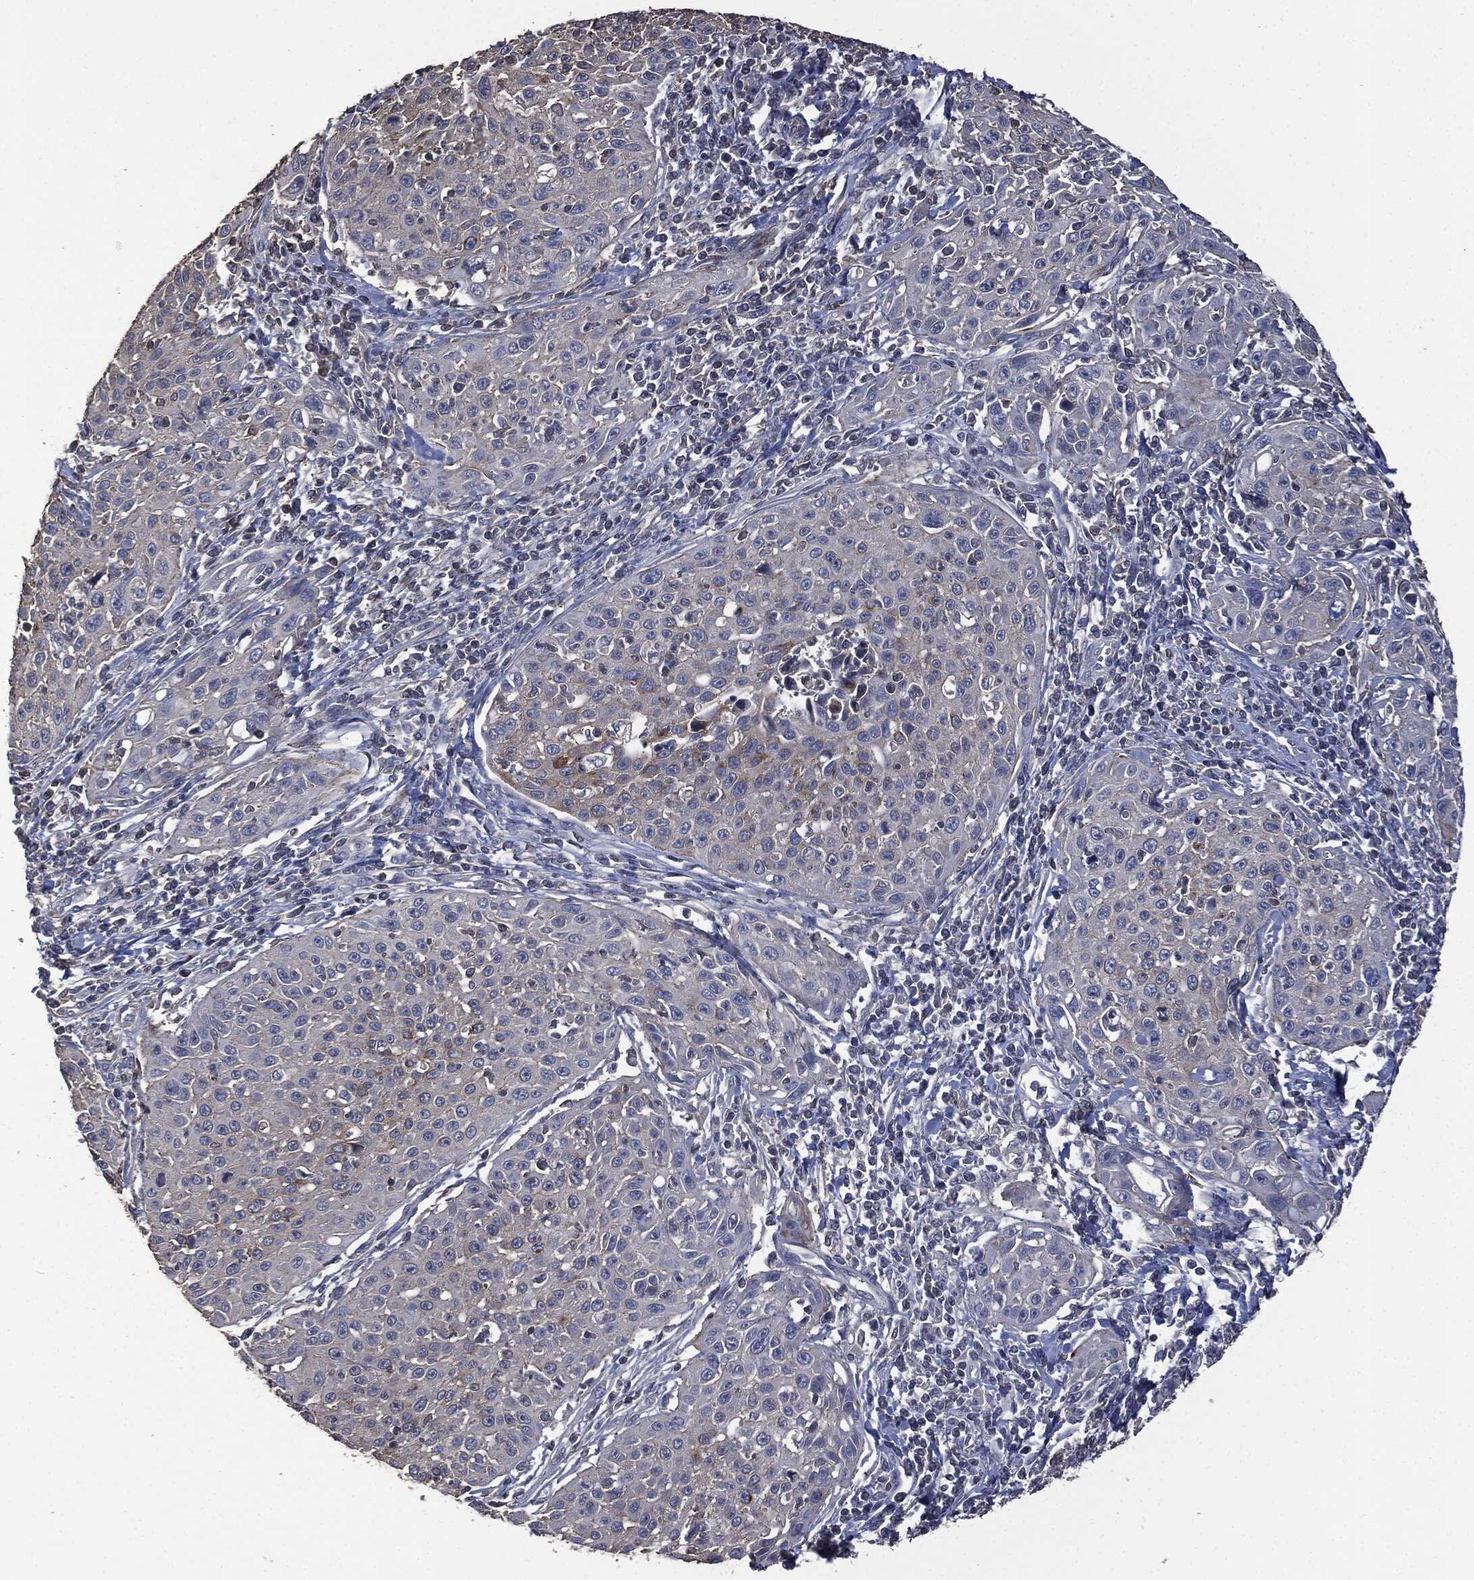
{"staining": {"intensity": "moderate", "quantity": "<25%", "location": "cytoplasmic/membranous"}, "tissue": "cervical cancer", "cell_type": "Tumor cells", "image_type": "cancer", "snomed": [{"axis": "morphology", "description": "Squamous cell carcinoma, NOS"}, {"axis": "topography", "description": "Cervix"}], "caption": "Brown immunohistochemical staining in squamous cell carcinoma (cervical) demonstrates moderate cytoplasmic/membranous staining in about <25% of tumor cells. Using DAB (brown) and hematoxylin (blue) stains, captured at high magnification using brightfield microscopy.", "gene": "MSLN", "patient": {"sex": "female", "age": 26}}